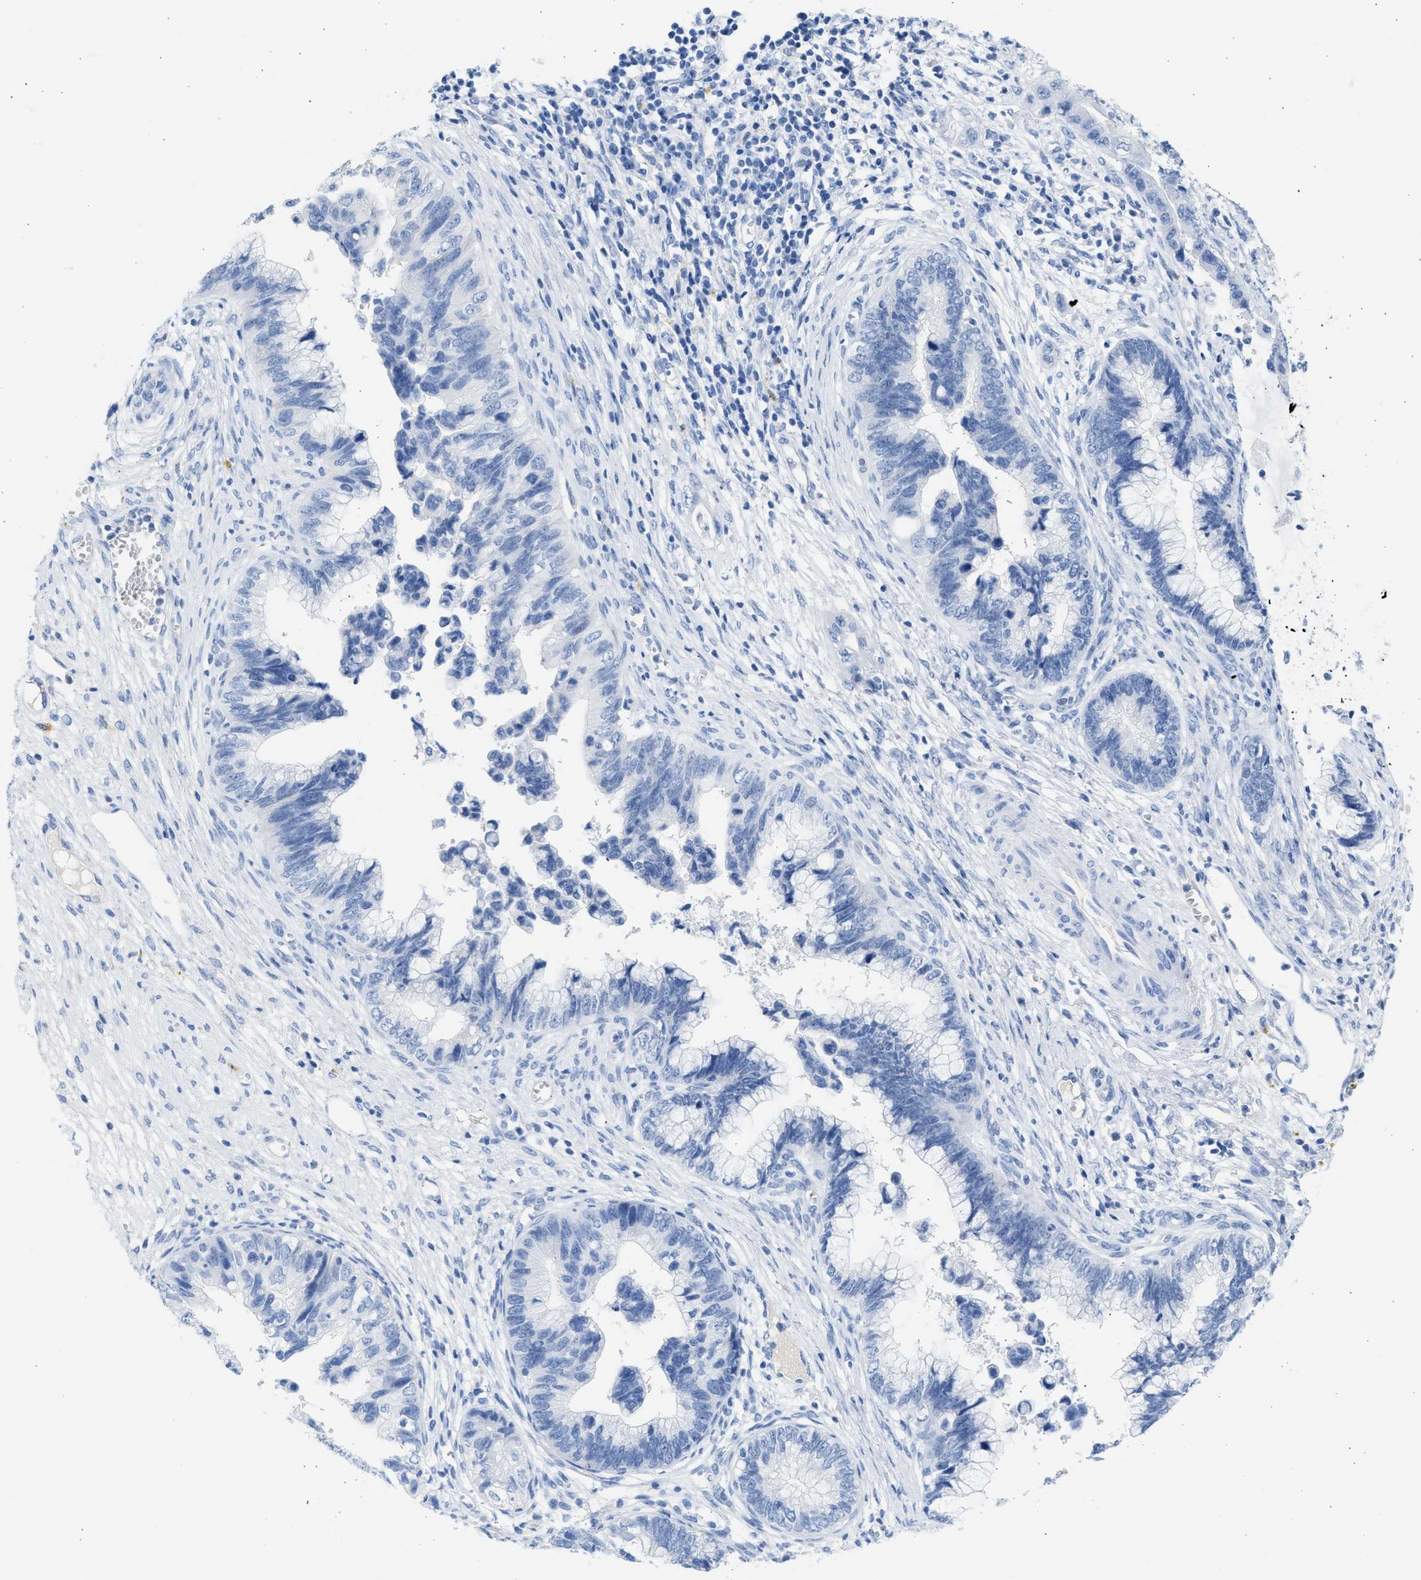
{"staining": {"intensity": "negative", "quantity": "none", "location": "none"}, "tissue": "cervical cancer", "cell_type": "Tumor cells", "image_type": "cancer", "snomed": [{"axis": "morphology", "description": "Adenocarcinoma, NOS"}, {"axis": "topography", "description": "Cervix"}], "caption": "Tumor cells are negative for protein expression in human adenocarcinoma (cervical).", "gene": "SPATA3", "patient": {"sex": "female", "age": 44}}